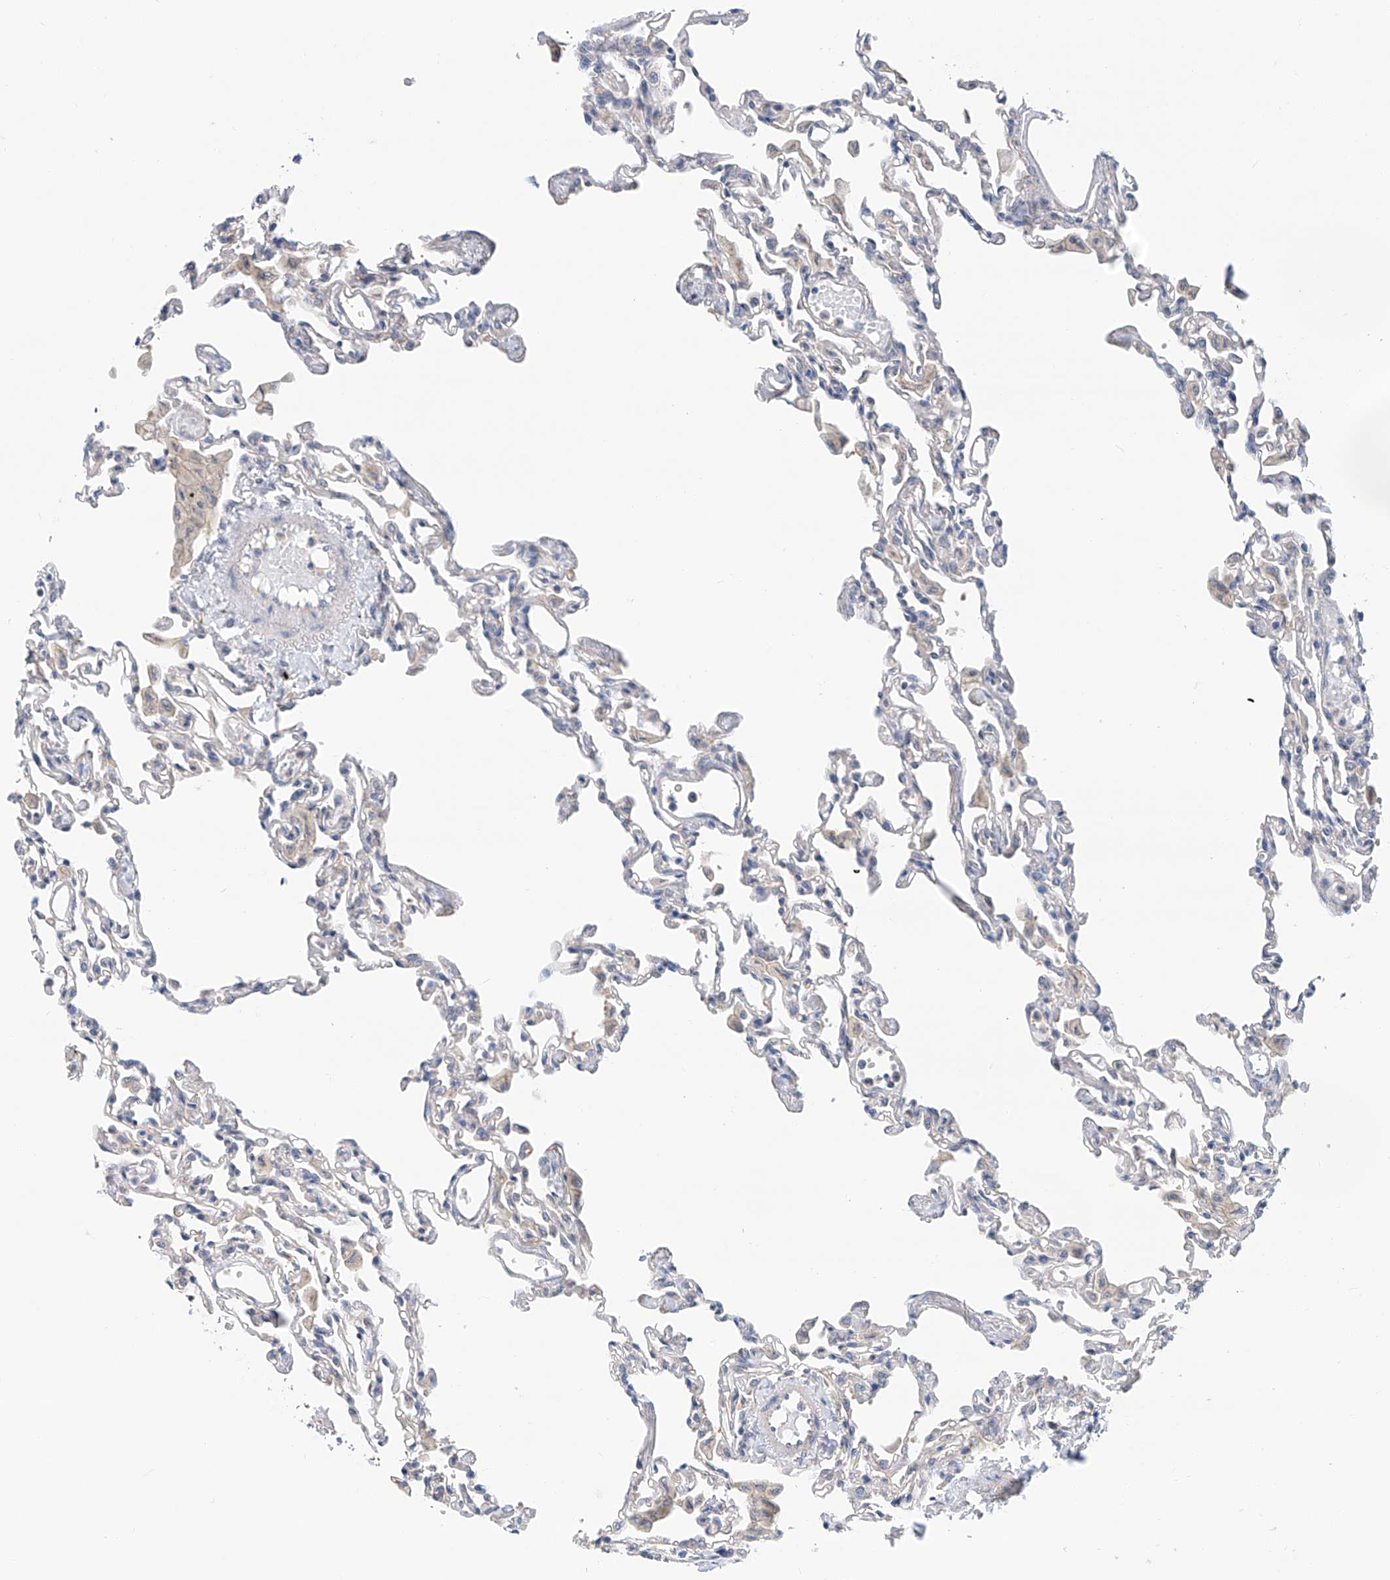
{"staining": {"intensity": "weak", "quantity": "<25%", "location": "cytoplasmic/membranous"}, "tissue": "lung", "cell_type": "Alveolar cells", "image_type": "normal", "snomed": [{"axis": "morphology", "description": "Normal tissue, NOS"}, {"axis": "topography", "description": "Bronchus"}, {"axis": "topography", "description": "Lung"}], "caption": "Immunohistochemistry (IHC) histopathology image of normal lung: human lung stained with DAB (3,3'-diaminobenzidine) displays no significant protein staining in alveolar cells.", "gene": "SLC22A7", "patient": {"sex": "female", "age": 49}}